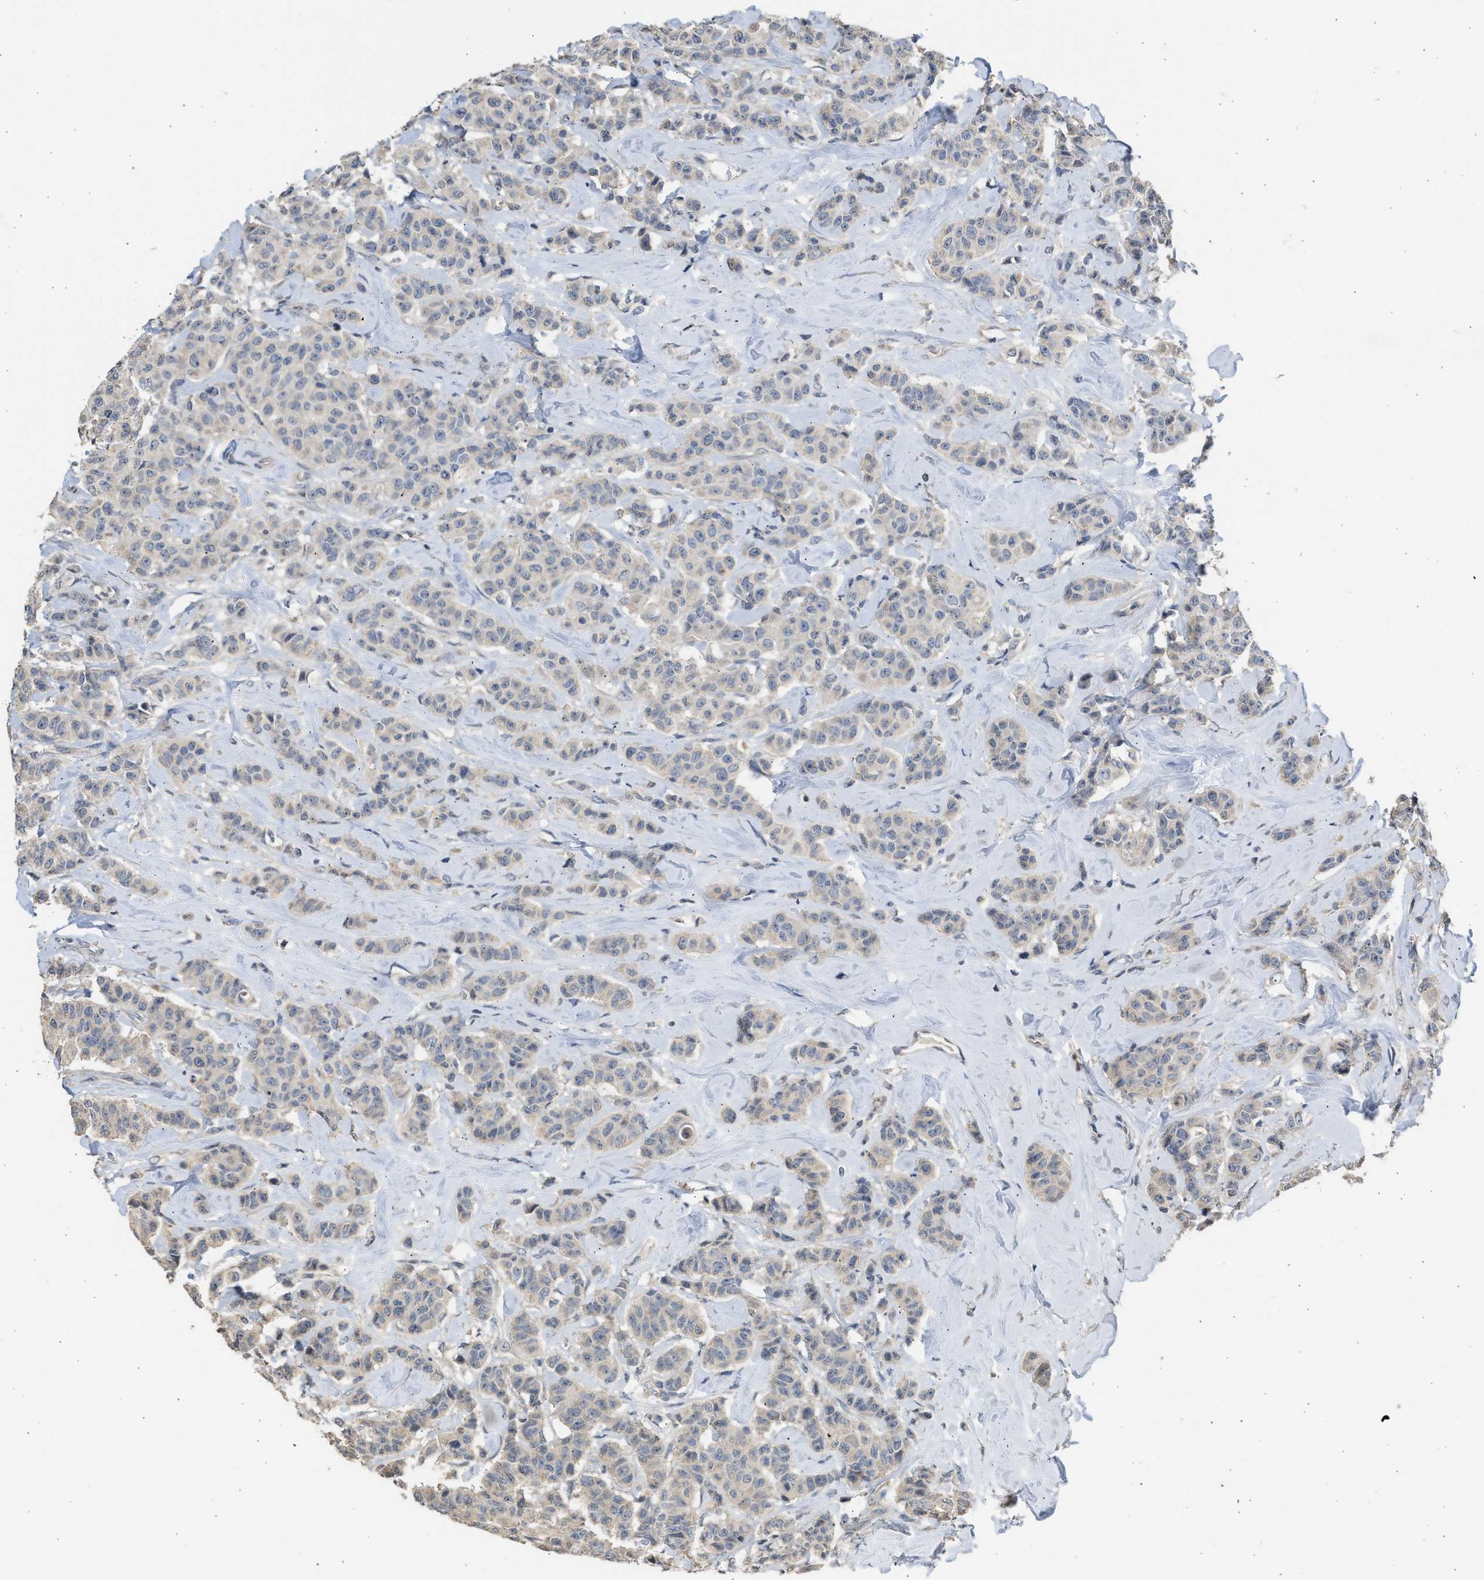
{"staining": {"intensity": "weak", "quantity": "<25%", "location": "cytoplasmic/membranous"}, "tissue": "breast cancer", "cell_type": "Tumor cells", "image_type": "cancer", "snomed": [{"axis": "morphology", "description": "Normal tissue, NOS"}, {"axis": "morphology", "description": "Duct carcinoma"}, {"axis": "topography", "description": "Breast"}], "caption": "Histopathology image shows no significant protein positivity in tumor cells of breast cancer. The staining was performed using DAB (3,3'-diaminobenzidine) to visualize the protein expression in brown, while the nuclei were stained in blue with hematoxylin (Magnification: 20x).", "gene": "SULT2A1", "patient": {"sex": "female", "age": 40}}